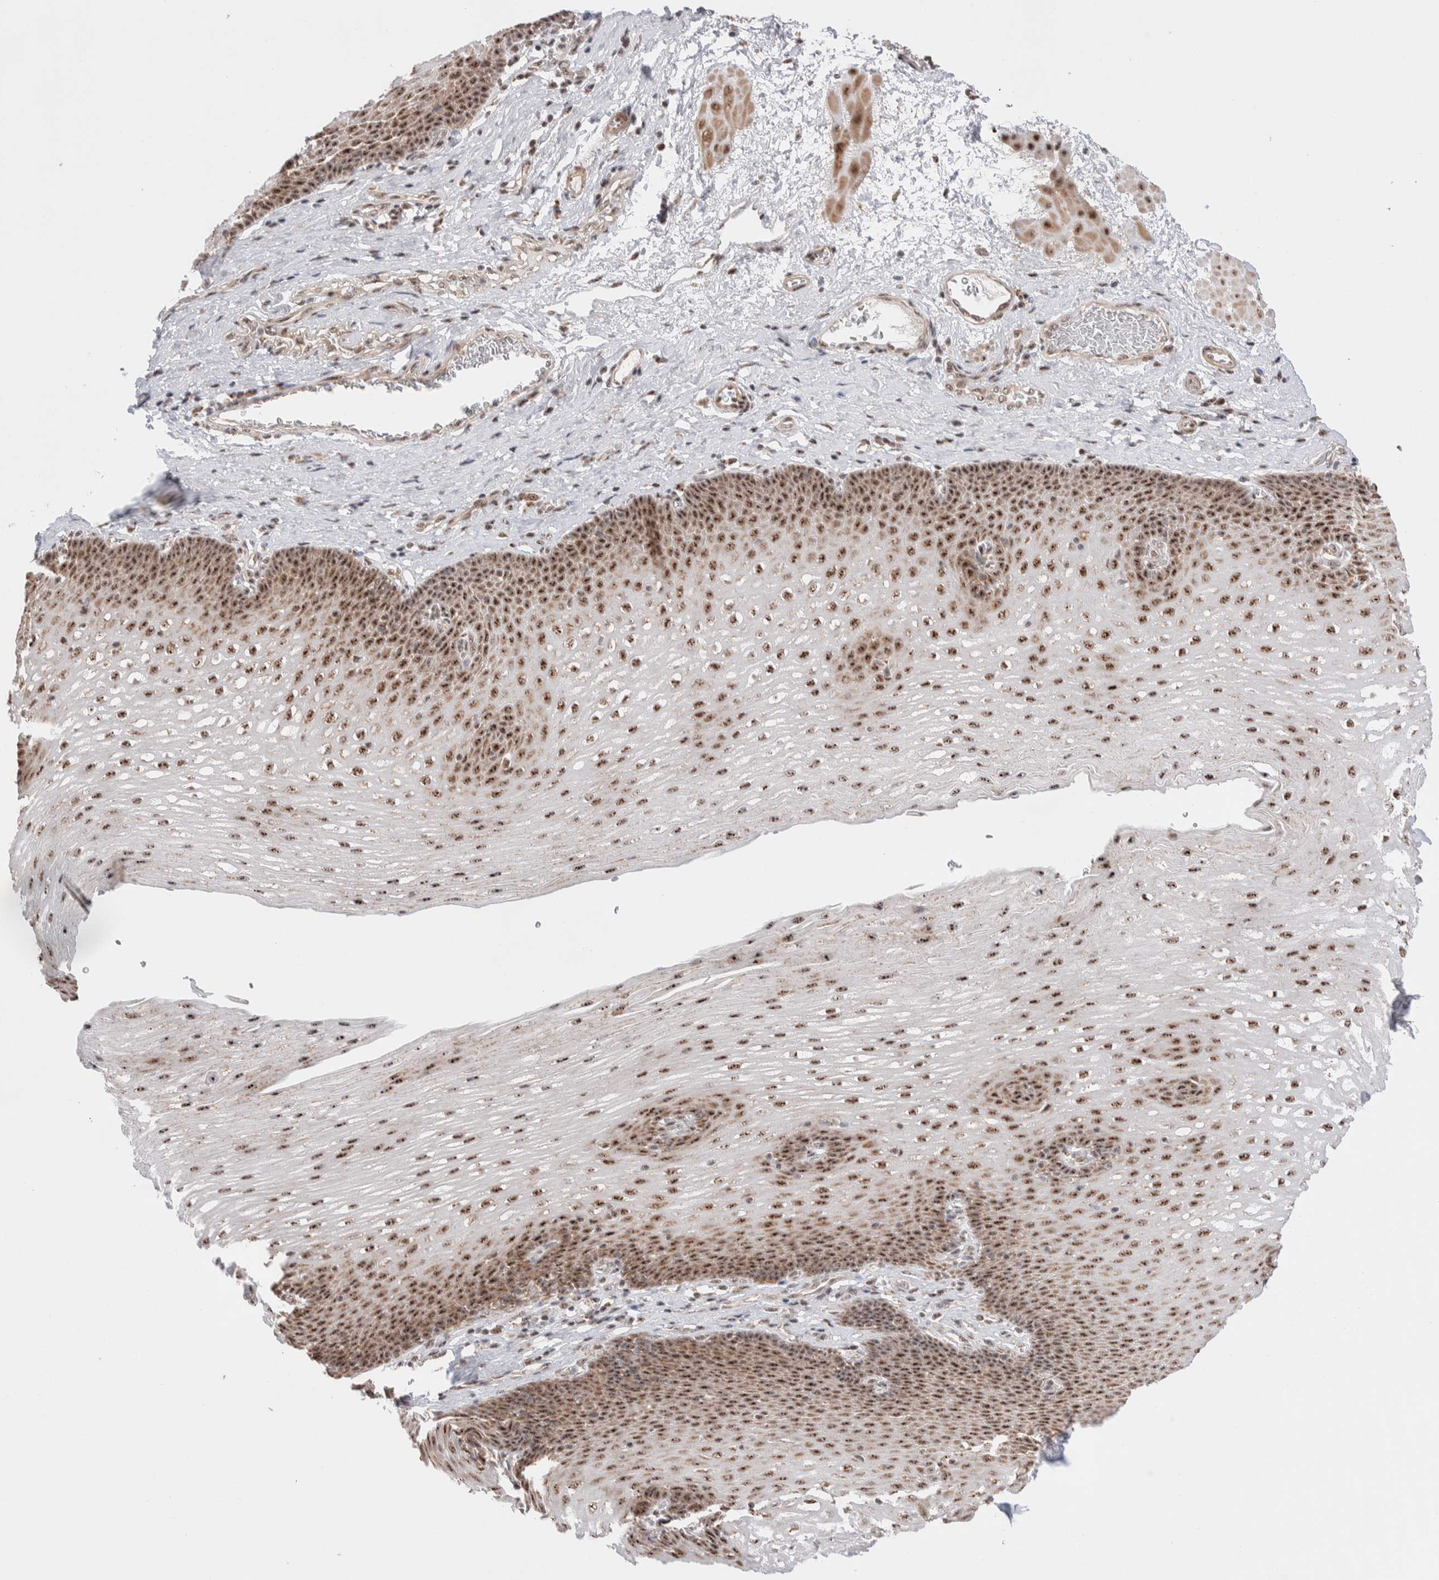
{"staining": {"intensity": "strong", "quantity": ">75%", "location": "cytoplasmic/membranous,nuclear"}, "tissue": "esophagus", "cell_type": "Squamous epithelial cells", "image_type": "normal", "snomed": [{"axis": "morphology", "description": "Normal tissue, NOS"}, {"axis": "topography", "description": "Esophagus"}], "caption": "About >75% of squamous epithelial cells in benign human esophagus display strong cytoplasmic/membranous,nuclear protein positivity as visualized by brown immunohistochemical staining.", "gene": "ZNF695", "patient": {"sex": "male", "age": 48}}